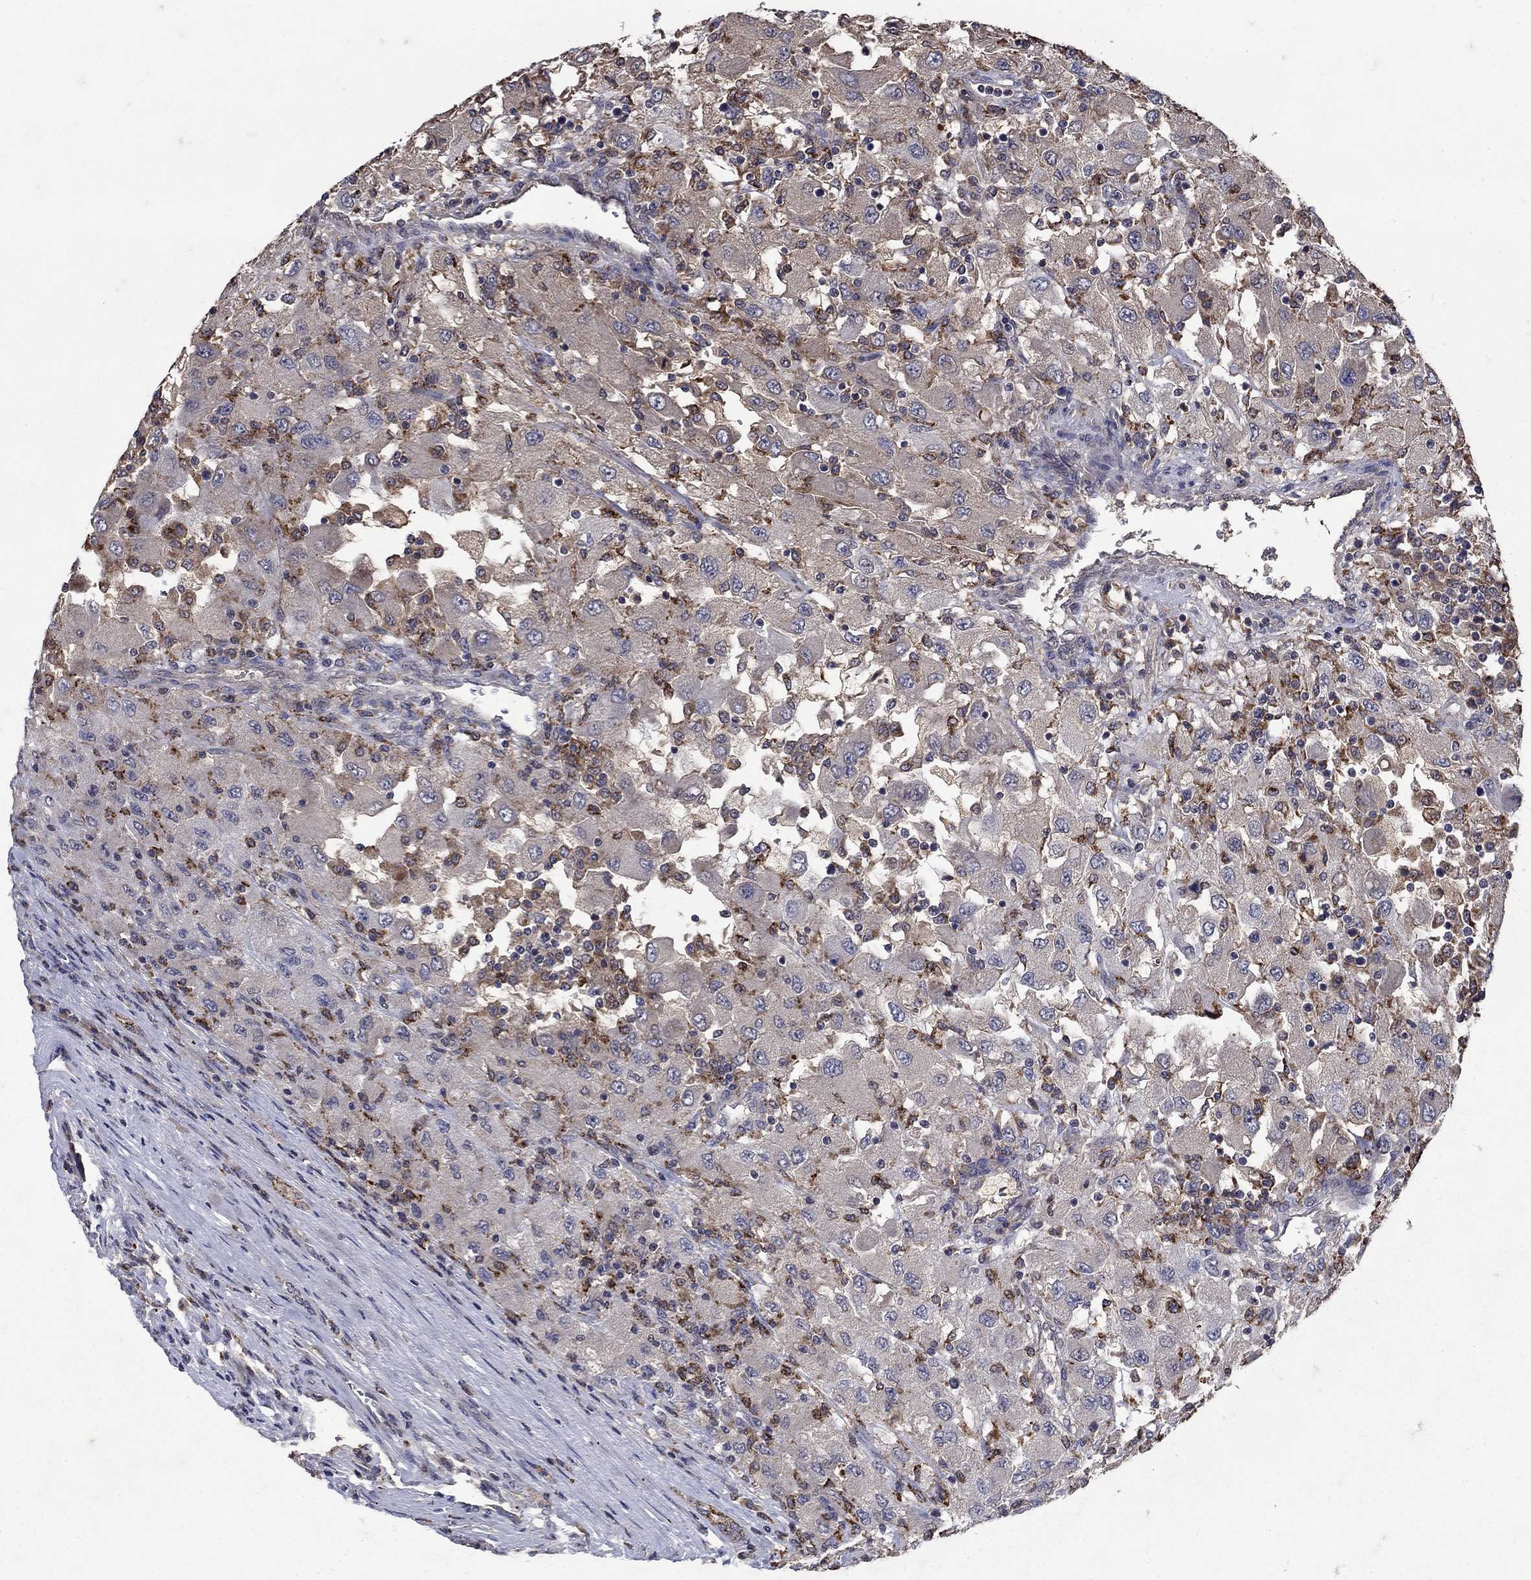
{"staining": {"intensity": "strong", "quantity": "<25%", "location": "cytoplasmic/membranous"}, "tissue": "renal cancer", "cell_type": "Tumor cells", "image_type": "cancer", "snomed": [{"axis": "morphology", "description": "Adenocarcinoma, NOS"}, {"axis": "topography", "description": "Kidney"}], "caption": "Immunohistochemistry micrograph of adenocarcinoma (renal) stained for a protein (brown), which shows medium levels of strong cytoplasmic/membranous positivity in approximately <25% of tumor cells.", "gene": "NPC2", "patient": {"sex": "female", "age": 67}}